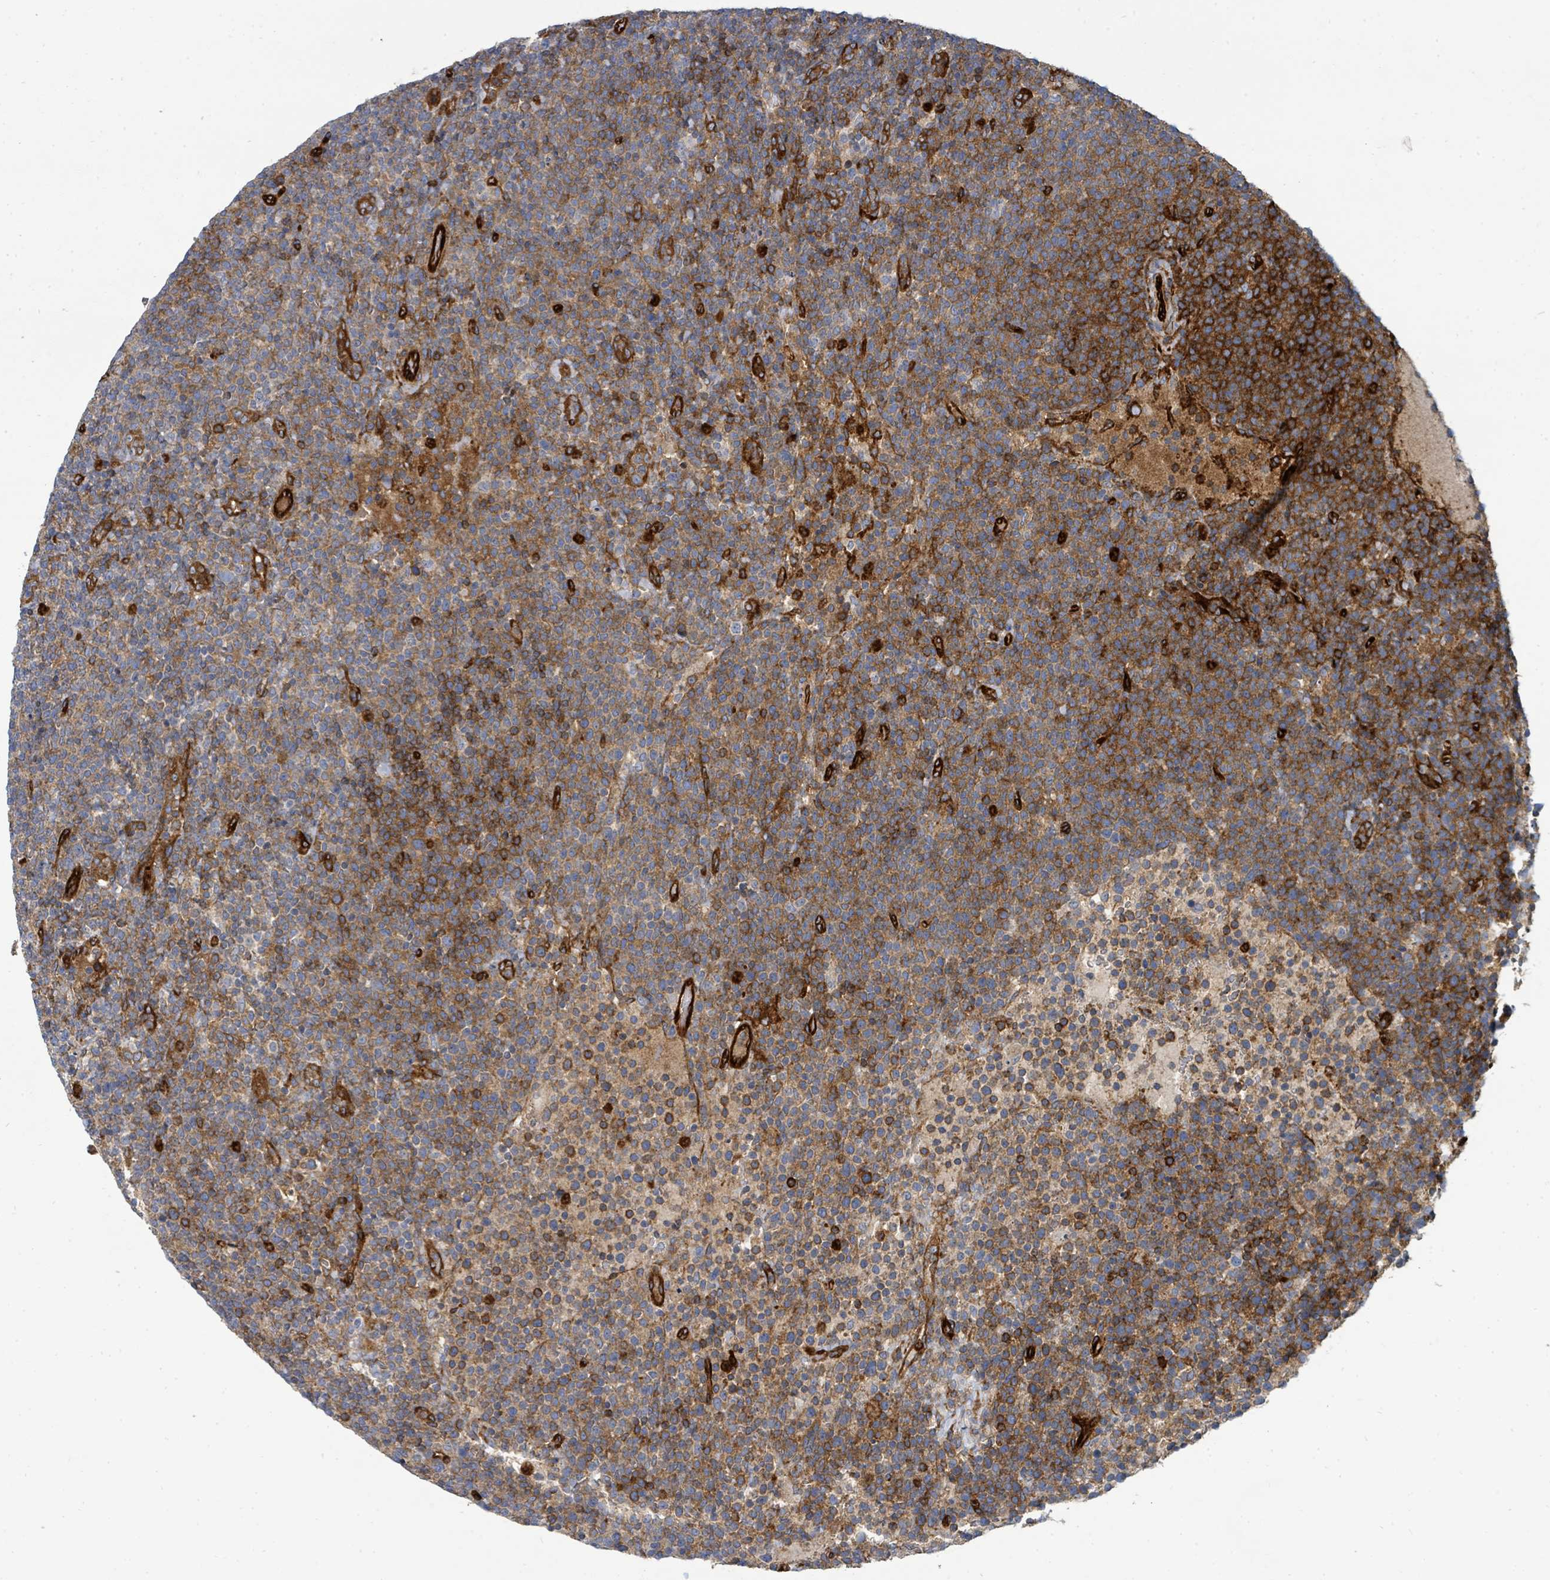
{"staining": {"intensity": "moderate", "quantity": ">75%", "location": "cytoplasmic/membranous"}, "tissue": "lymphoma", "cell_type": "Tumor cells", "image_type": "cancer", "snomed": [{"axis": "morphology", "description": "Malignant lymphoma, non-Hodgkin's type, High grade"}, {"axis": "topography", "description": "Lymph node"}], "caption": "Moderate cytoplasmic/membranous protein positivity is seen in about >75% of tumor cells in malignant lymphoma, non-Hodgkin's type (high-grade).", "gene": "IFIT1", "patient": {"sex": "male", "age": 61}}